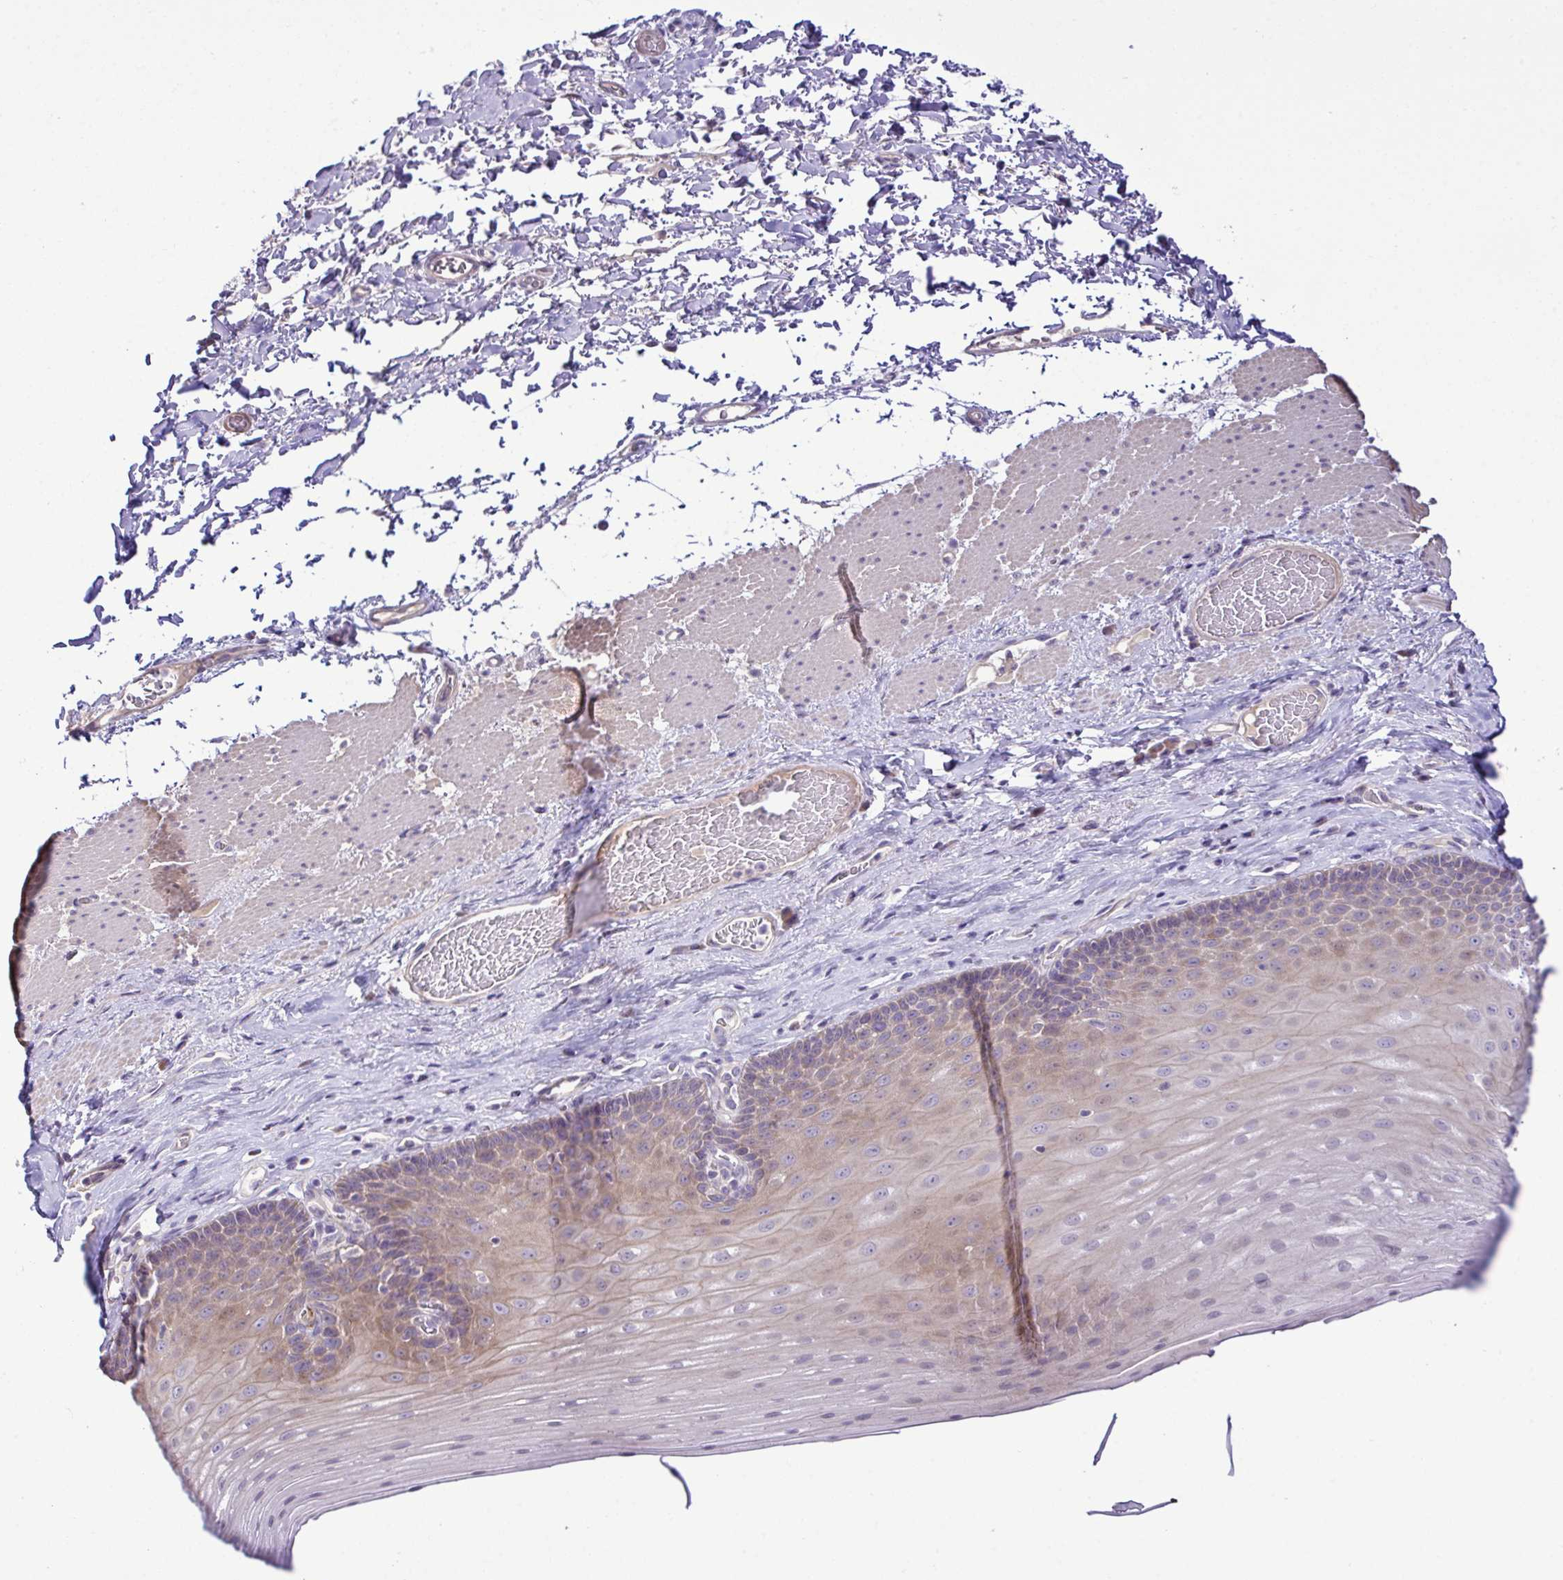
{"staining": {"intensity": "weak", "quantity": "25%-75%", "location": "cytoplasmic/membranous"}, "tissue": "esophagus", "cell_type": "Squamous epithelial cells", "image_type": "normal", "snomed": [{"axis": "morphology", "description": "Normal tissue, NOS"}, {"axis": "topography", "description": "Esophagus"}], "caption": "Brown immunohistochemical staining in benign human esophagus shows weak cytoplasmic/membranous expression in about 25%-75% of squamous epithelial cells. The staining was performed using DAB, with brown indicating positive protein expression. Nuclei are stained blue with hematoxylin.", "gene": "SYNPO2L", "patient": {"sex": "male", "age": 62}}